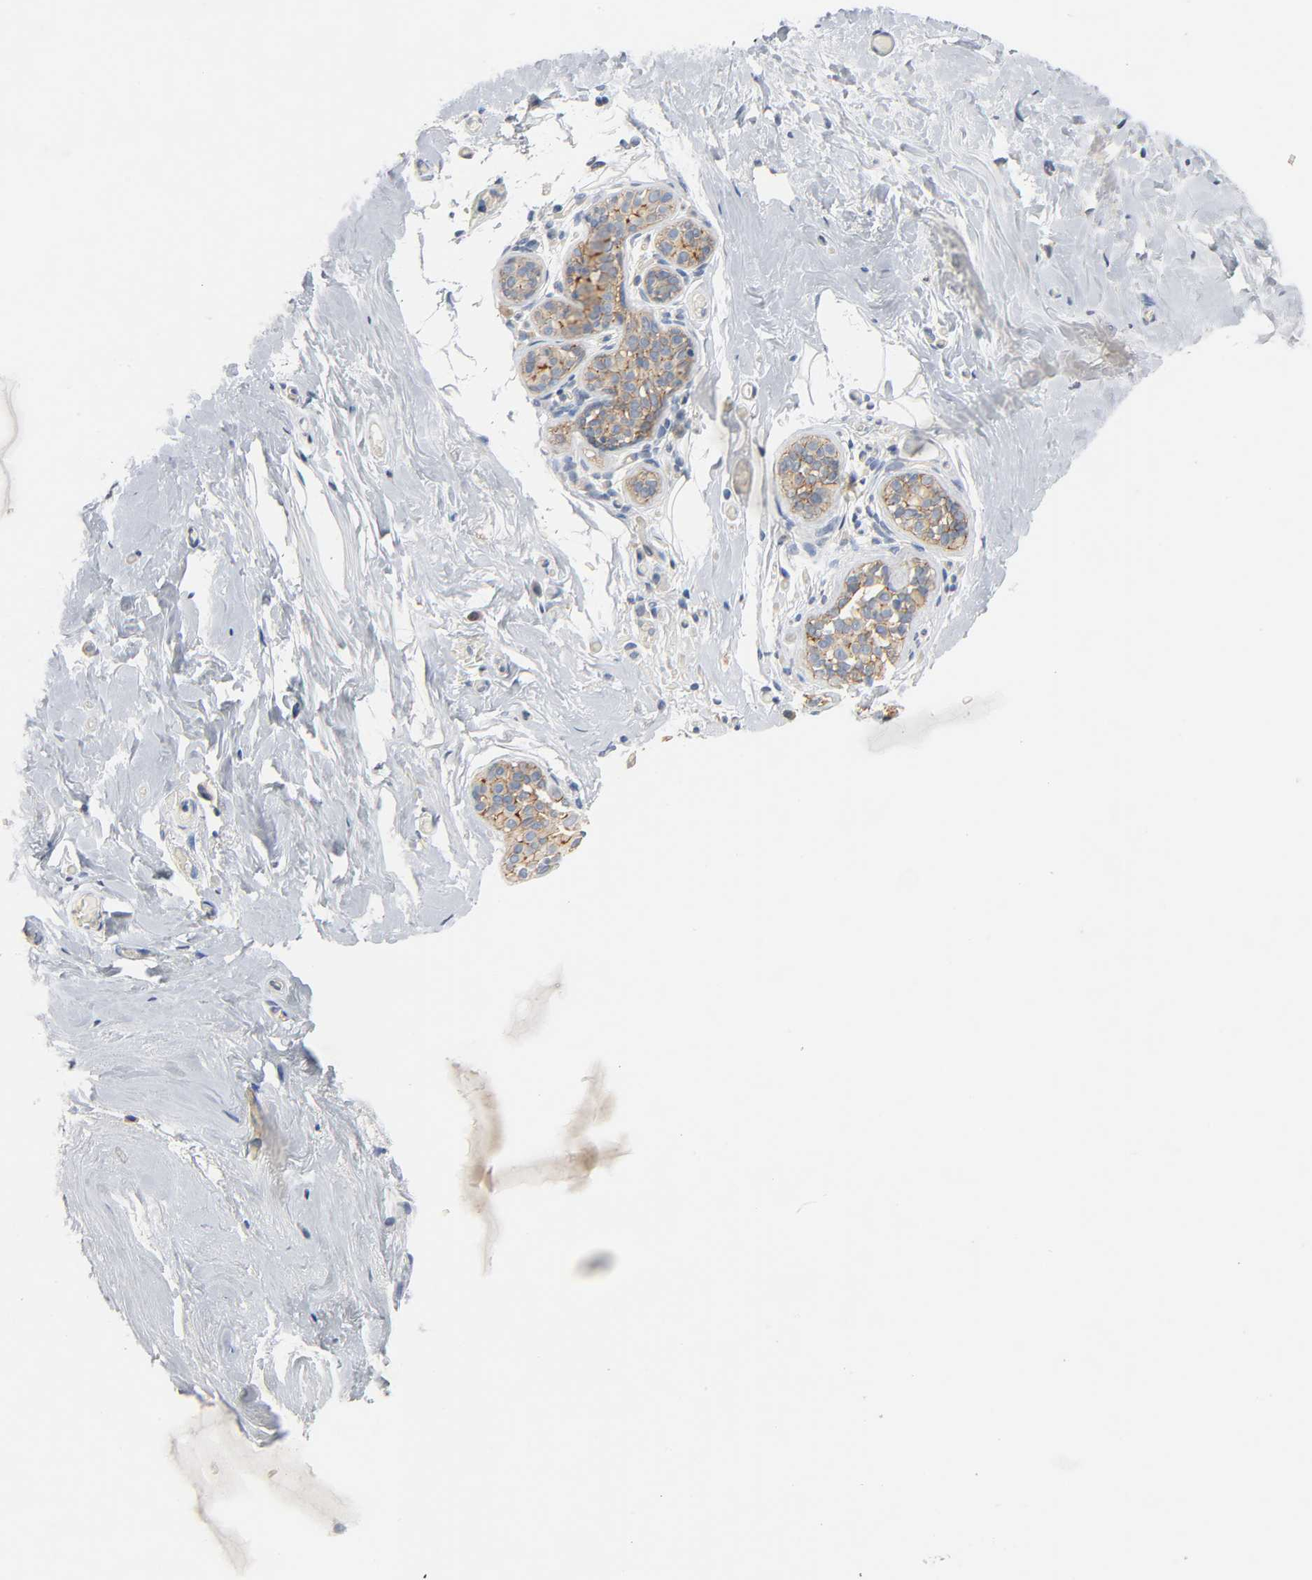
{"staining": {"intensity": "negative", "quantity": "none", "location": "none"}, "tissue": "breast", "cell_type": "Adipocytes", "image_type": "normal", "snomed": [{"axis": "morphology", "description": "Normal tissue, NOS"}, {"axis": "topography", "description": "Breast"}], "caption": "A histopathology image of human breast is negative for staining in adipocytes. The staining was performed using DAB to visualize the protein expression in brown, while the nuclei were stained in blue with hematoxylin (Magnification: 20x).", "gene": "ARPC1A", "patient": {"sex": "female", "age": 75}}